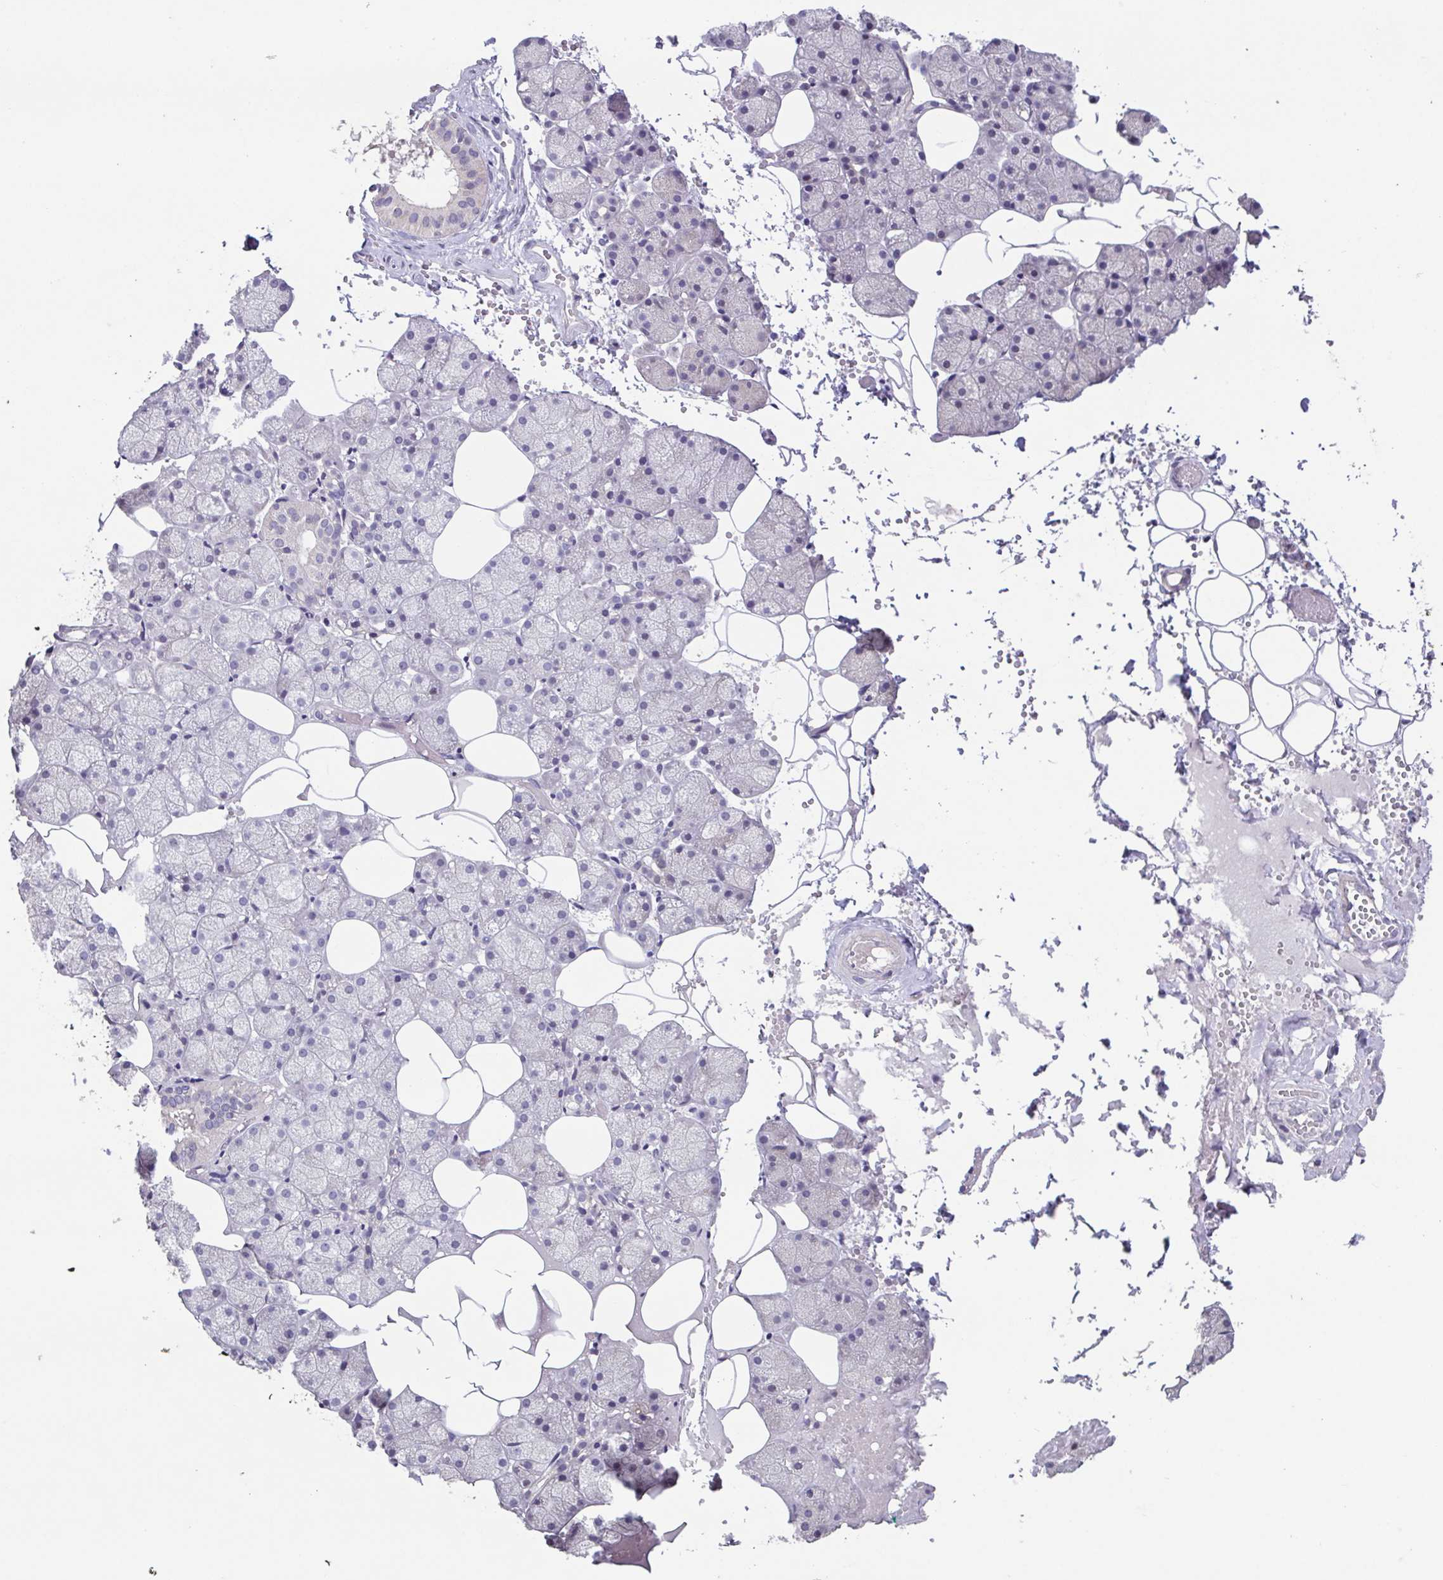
{"staining": {"intensity": "negative", "quantity": "none", "location": "none"}, "tissue": "salivary gland", "cell_type": "Glandular cells", "image_type": "normal", "snomed": [{"axis": "morphology", "description": "Normal tissue, NOS"}, {"axis": "topography", "description": "Salivary gland"}], "caption": "Immunohistochemistry (IHC) histopathology image of unremarkable salivary gland: salivary gland stained with DAB (3,3'-diaminobenzidine) demonstrates no significant protein staining in glandular cells. (DAB (3,3'-diaminobenzidine) IHC with hematoxylin counter stain).", "gene": "GHRL", "patient": {"sex": "male", "age": 38}}